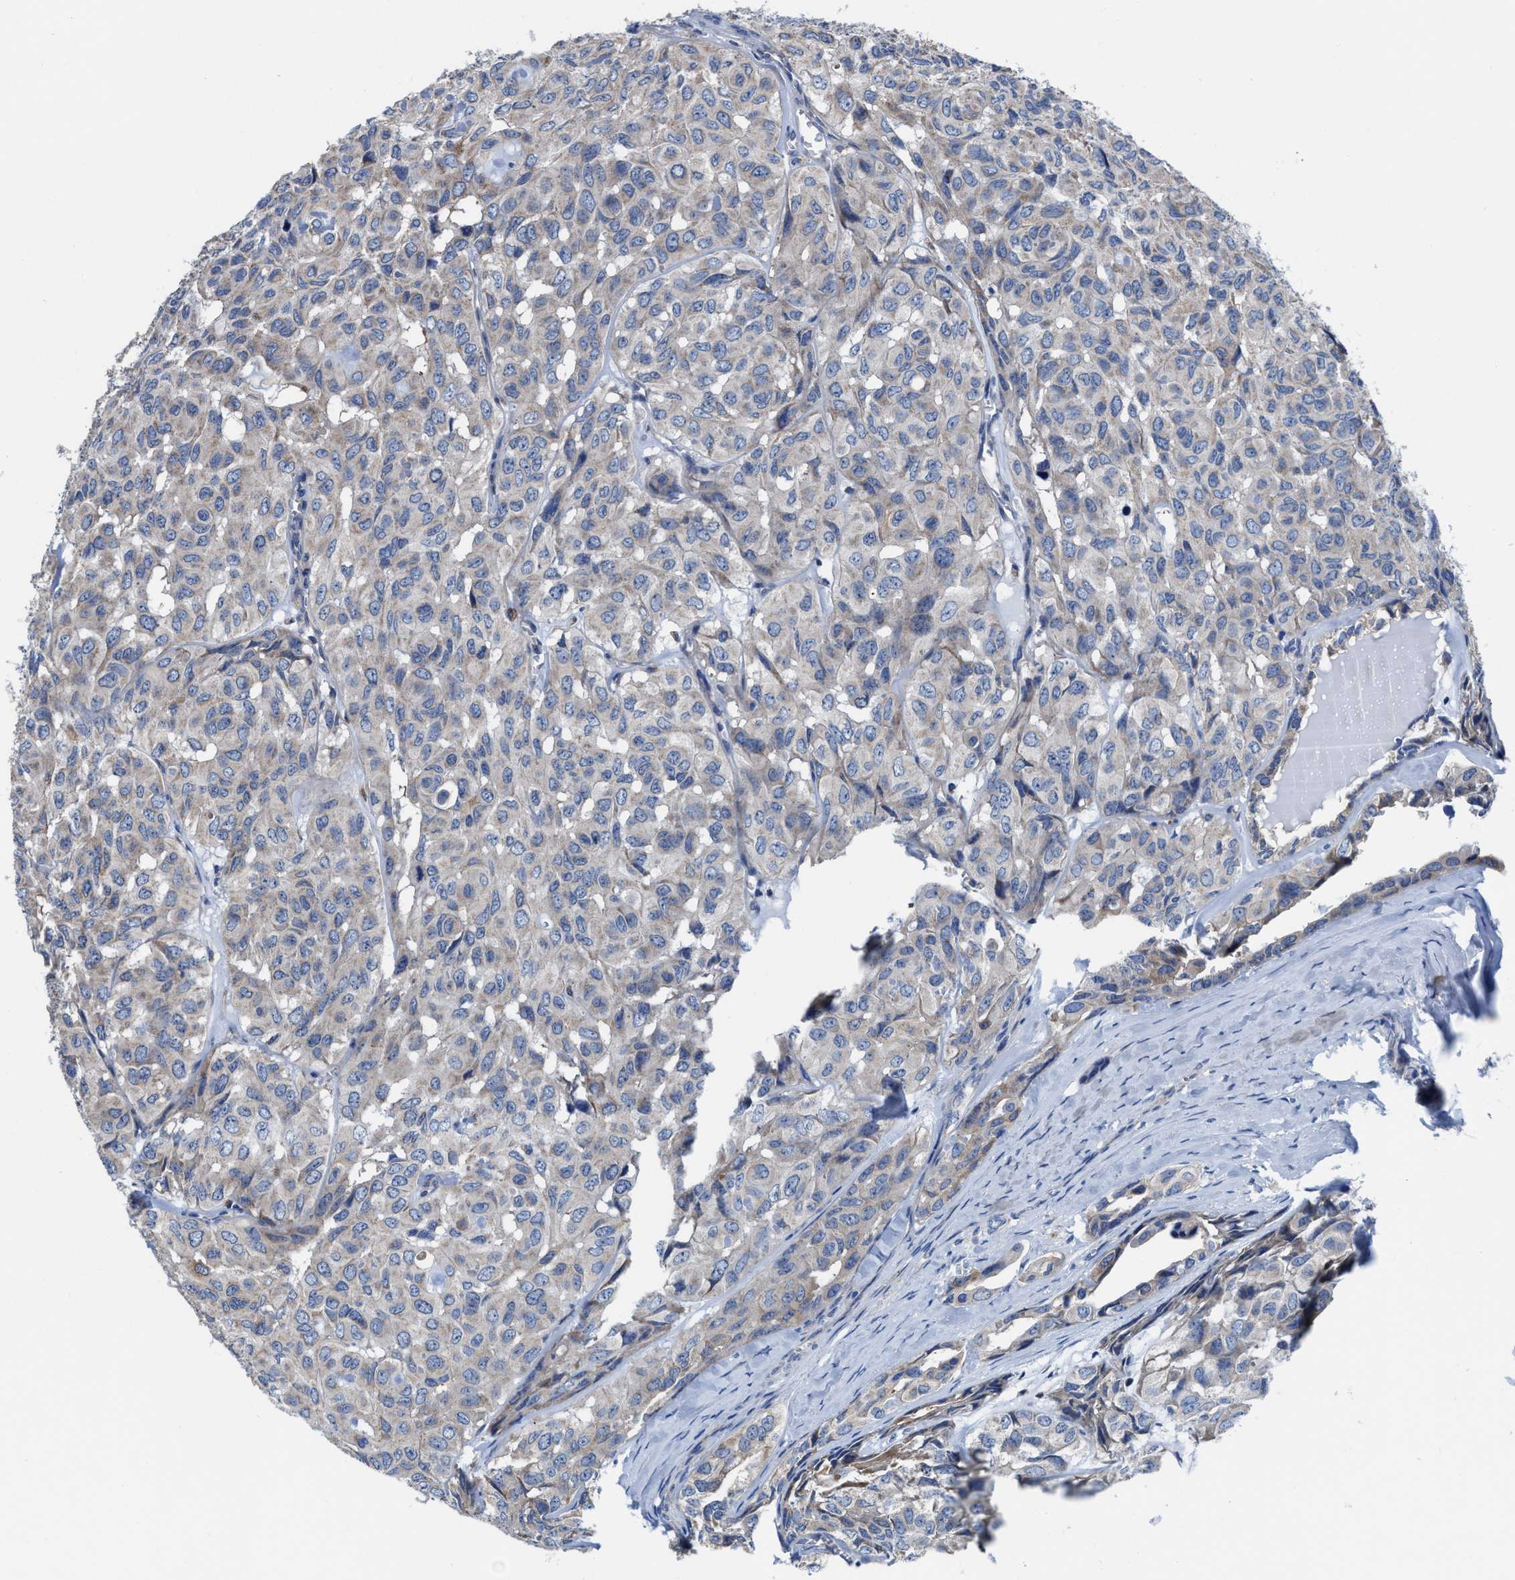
{"staining": {"intensity": "weak", "quantity": "<25%", "location": "cytoplasmic/membranous"}, "tissue": "head and neck cancer", "cell_type": "Tumor cells", "image_type": "cancer", "snomed": [{"axis": "morphology", "description": "Adenocarcinoma, NOS"}, {"axis": "topography", "description": "Salivary gland, NOS"}, {"axis": "topography", "description": "Head-Neck"}], "caption": "IHC micrograph of neoplastic tissue: head and neck cancer (adenocarcinoma) stained with DAB (3,3'-diaminobenzidine) demonstrates no significant protein expression in tumor cells. (Brightfield microscopy of DAB (3,3'-diaminobenzidine) immunohistochemistry at high magnification).", "gene": "TMEM30A", "patient": {"sex": "female", "age": 76}}